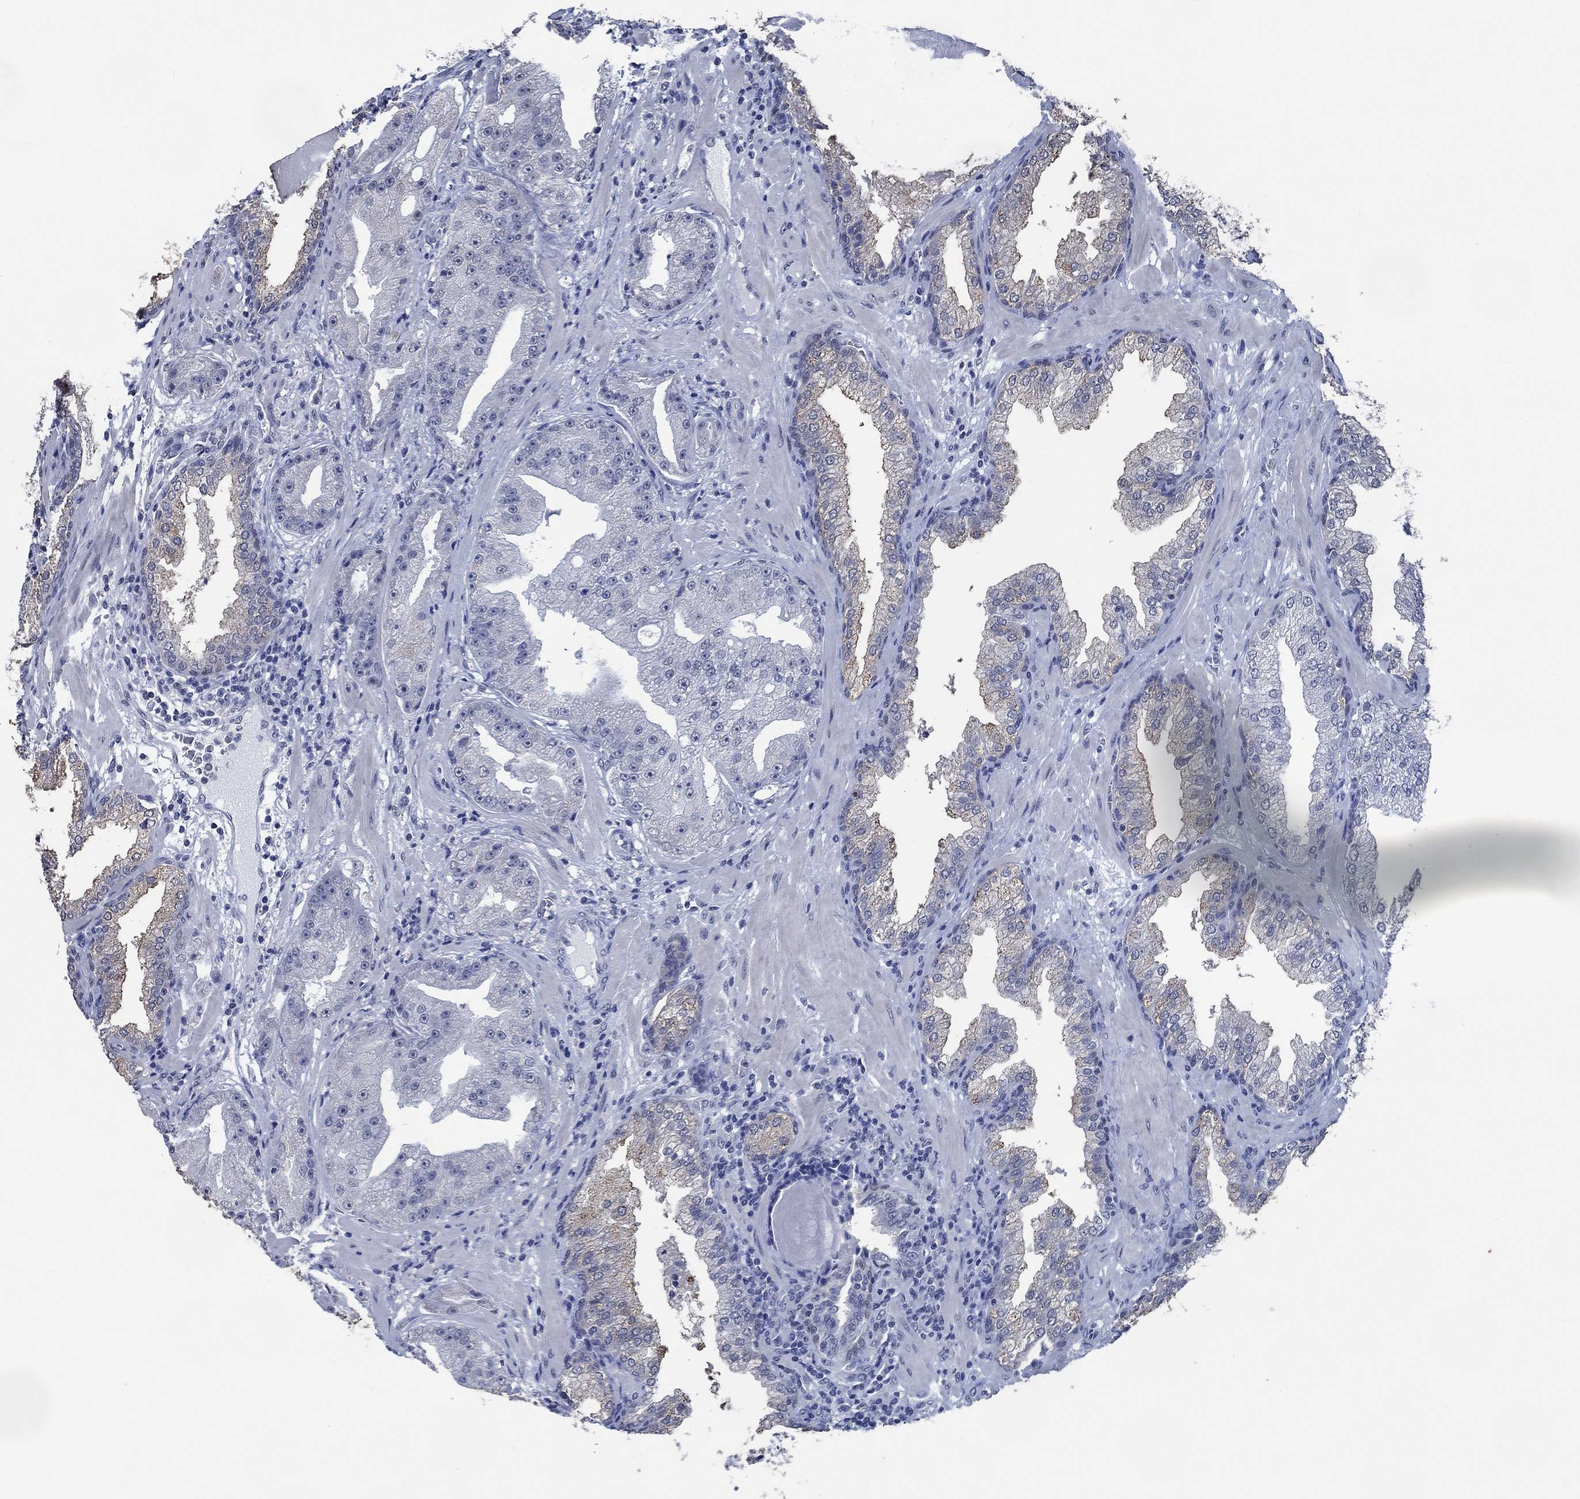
{"staining": {"intensity": "negative", "quantity": "none", "location": "none"}, "tissue": "prostate cancer", "cell_type": "Tumor cells", "image_type": "cancer", "snomed": [{"axis": "morphology", "description": "Adenocarcinoma, Low grade"}, {"axis": "topography", "description": "Prostate"}], "caption": "IHC of human prostate cancer displays no staining in tumor cells.", "gene": "OBSCN", "patient": {"sex": "male", "age": 62}}